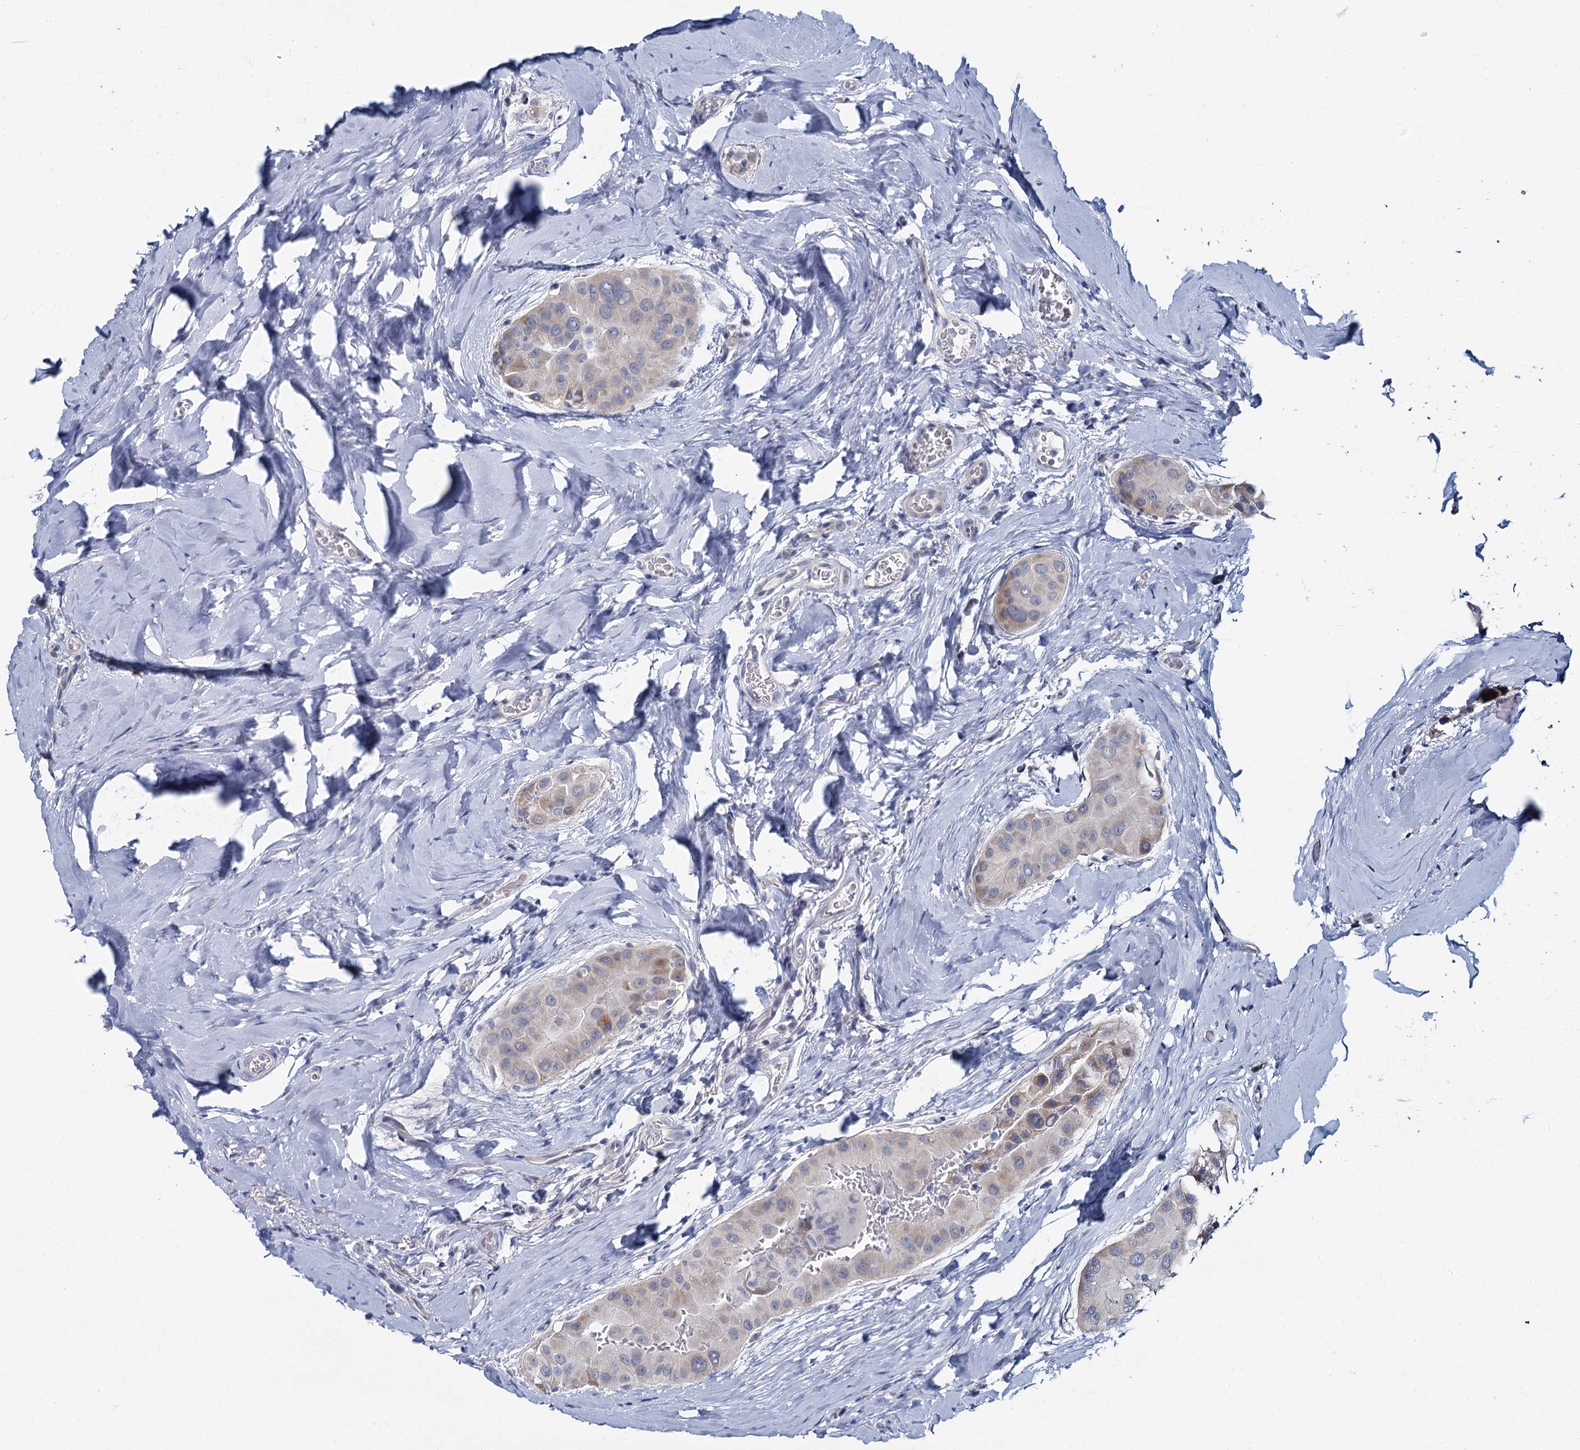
{"staining": {"intensity": "negative", "quantity": "none", "location": "none"}, "tissue": "thyroid cancer", "cell_type": "Tumor cells", "image_type": "cancer", "snomed": [{"axis": "morphology", "description": "Papillary adenocarcinoma, NOS"}, {"axis": "topography", "description": "Thyroid gland"}], "caption": "IHC micrograph of neoplastic tissue: papillary adenocarcinoma (thyroid) stained with DAB demonstrates no significant protein positivity in tumor cells. (DAB (3,3'-diaminobenzidine) immunohistochemistry (IHC) visualized using brightfield microscopy, high magnification).", "gene": "ACRBP", "patient": {"sex": "male", "age": 33}}